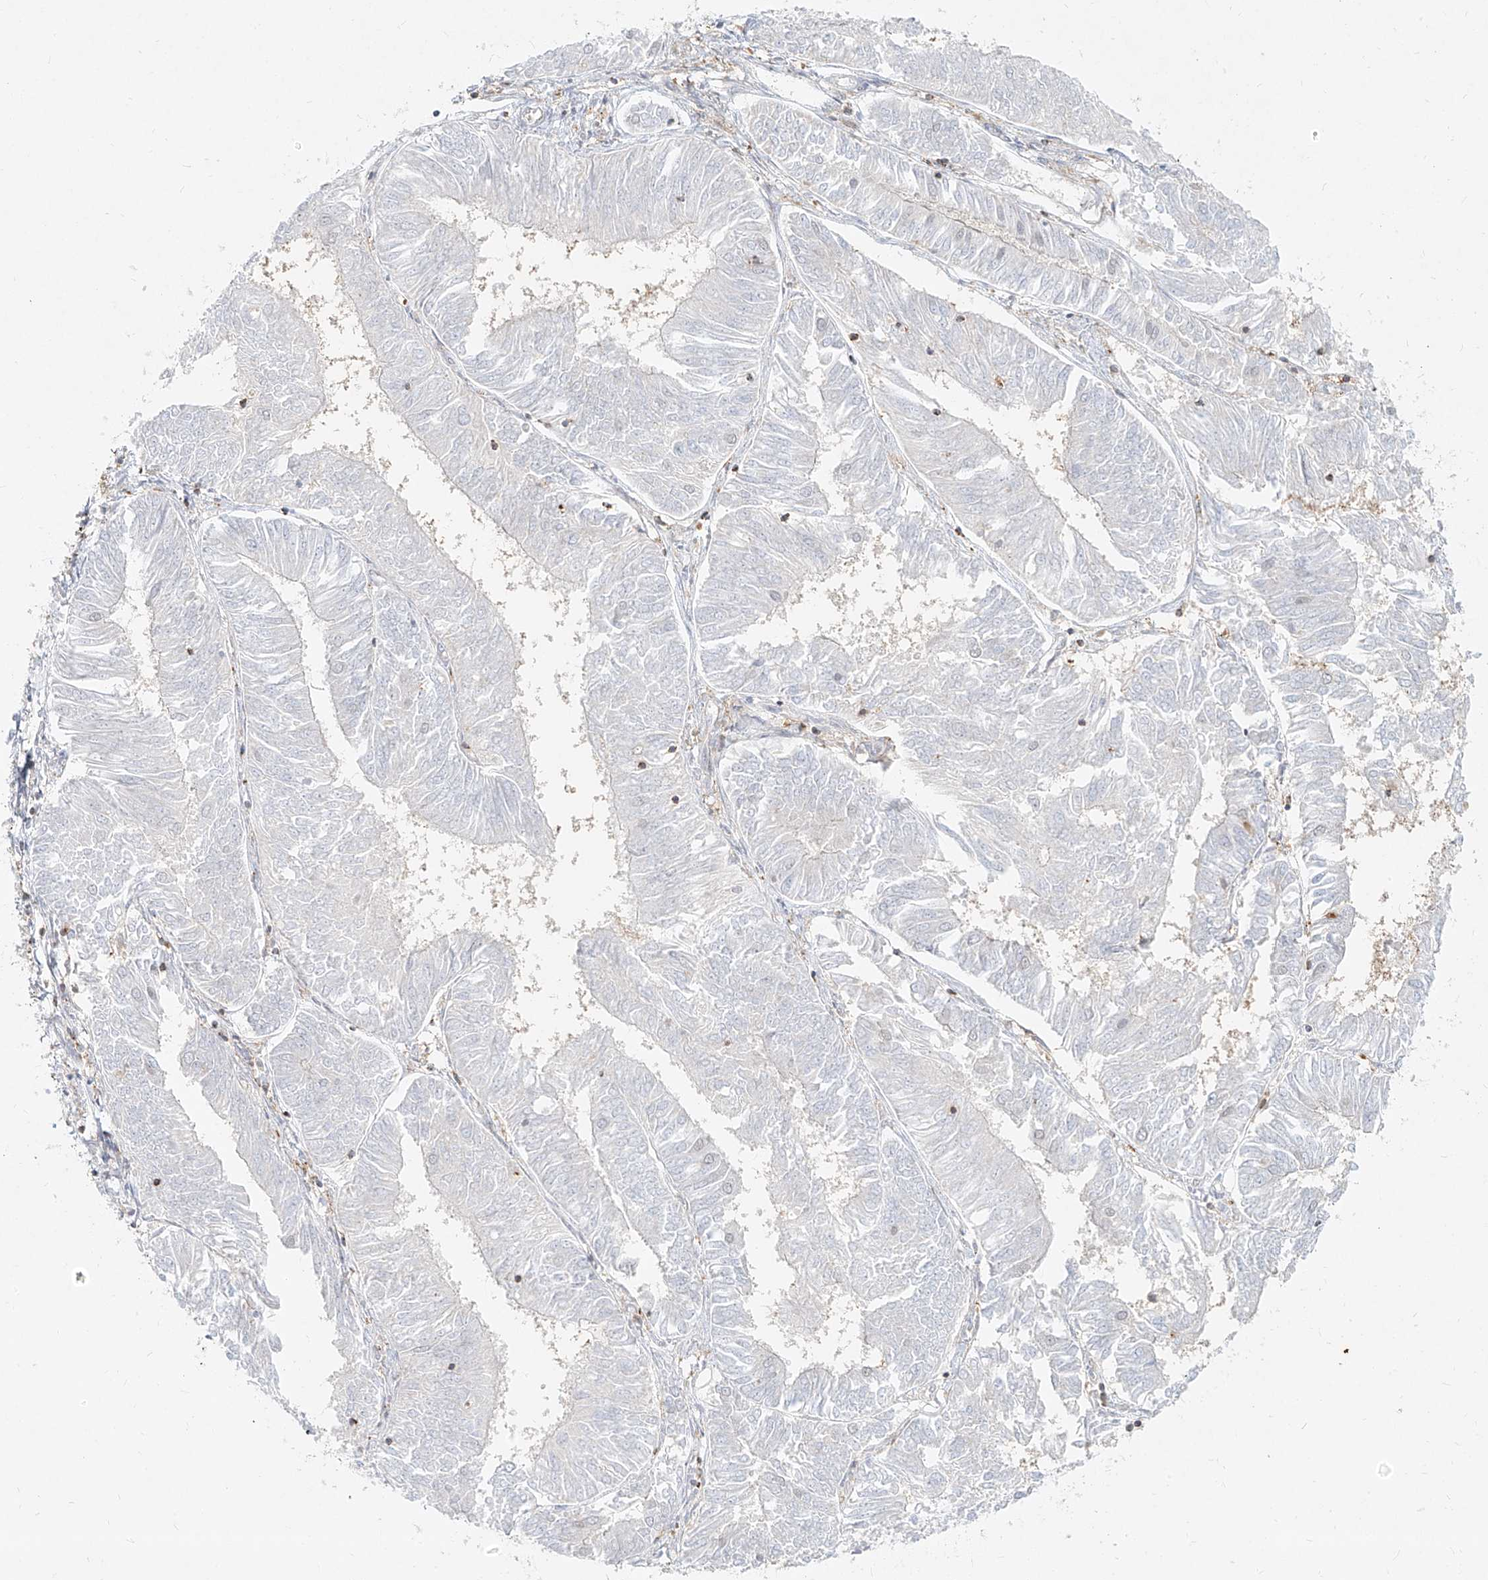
{"staining": {"intensity": "negative", "quantity": "none", "location": "none"}, "tissue": "endometrial cancer", "cell_type": "Tumor cells", "image_type": "cancer", "snomed": [{"axis": "morphology", "description": "Adenocarcinoma, NOS"}, {"axis": "topography", "description": "Endometrium"}], "caption": "High magnification brightfield microscopy of endometrial cancer stained with DAB (brown) and counterstained with hematoxylin (blue): tumor cells show no significant positivity. (DAB IHC with hematoxylin counter stain).", "gene": "SLC2A12", "patient": {"sex": "female", "age": 58}}